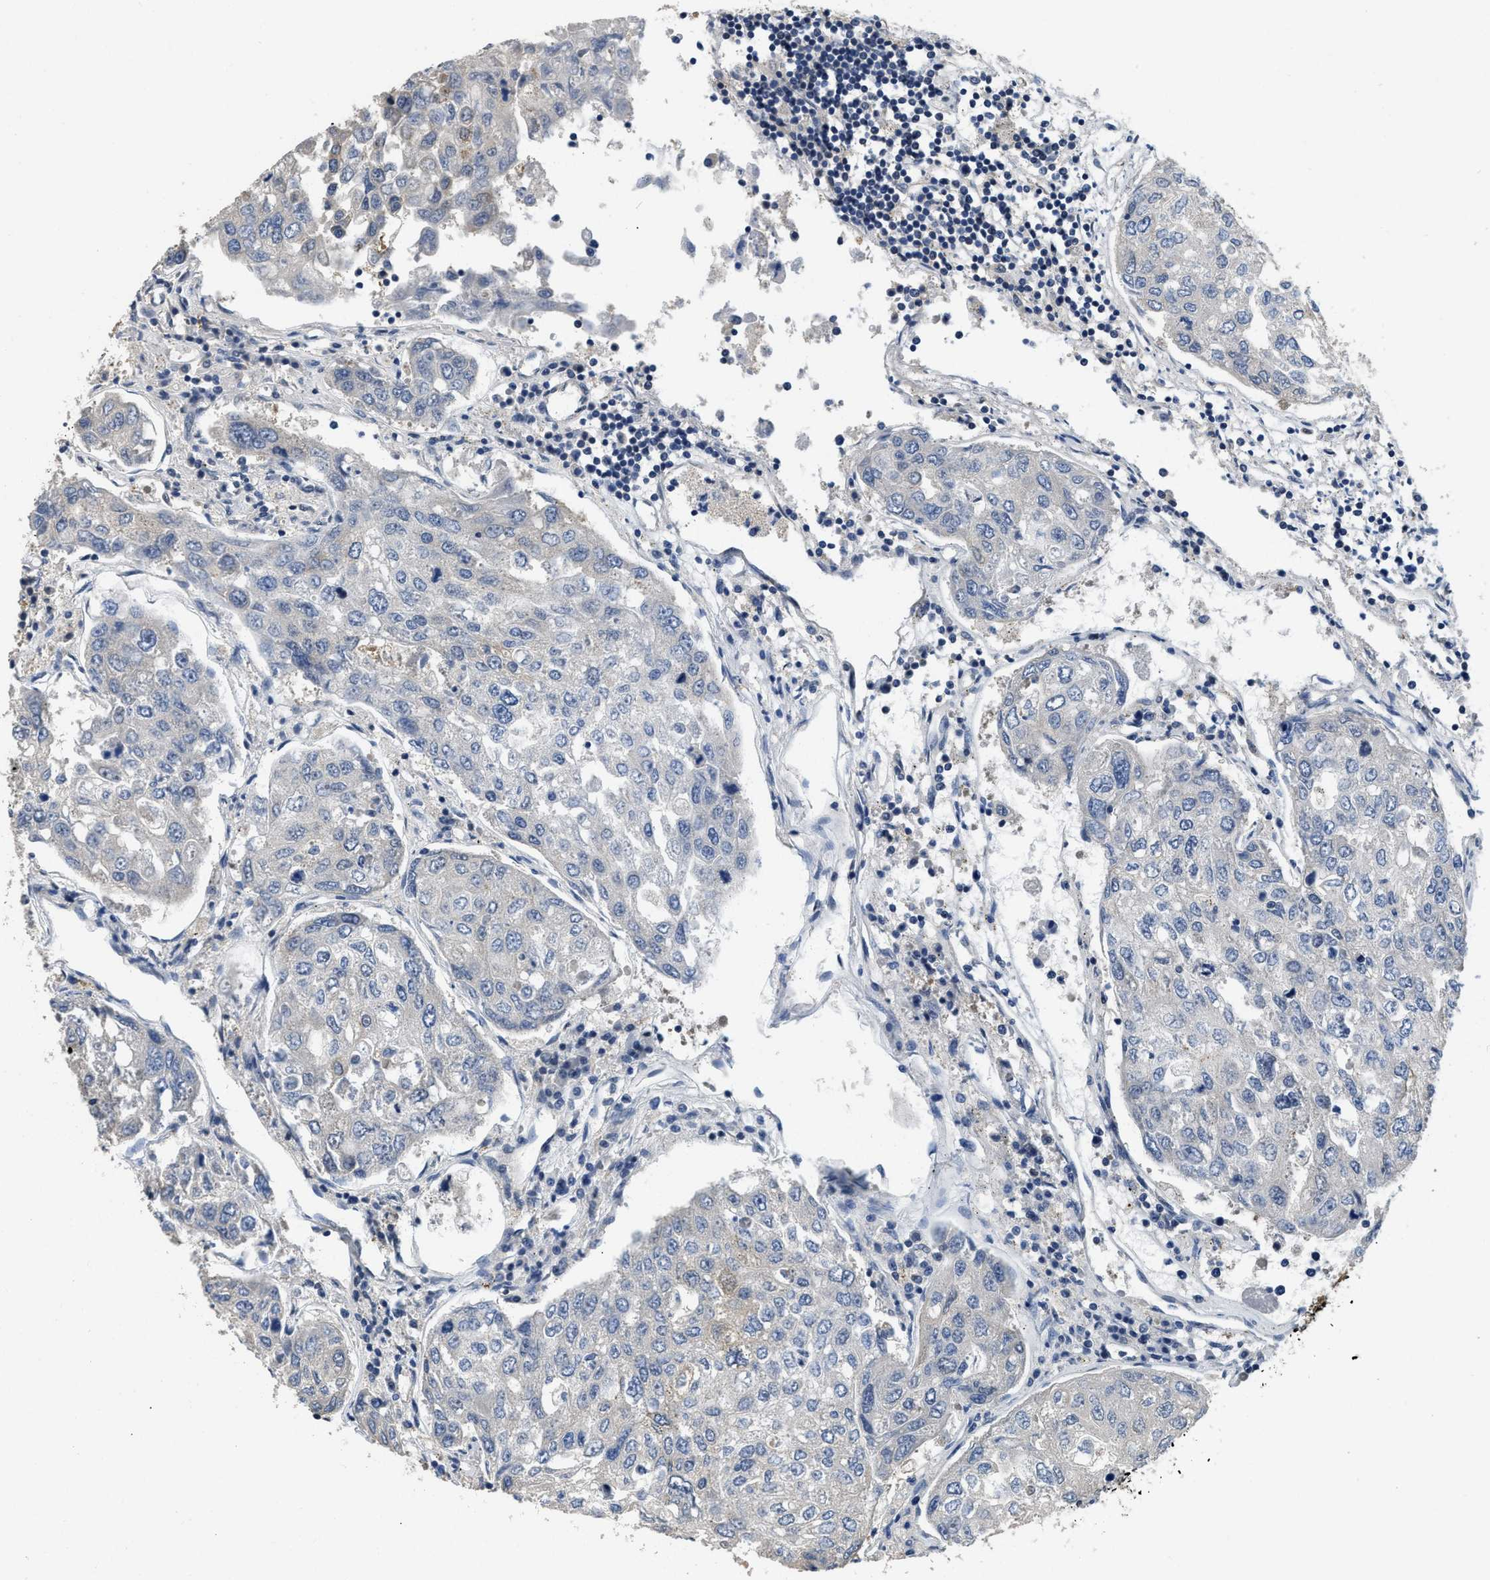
{"staining": {"intensity": "negative", "quantity": "none", "location": "none"}, "tissue": "urothelial cancer", "cell_type": "Tumor cells", "image_type": "cancer", "snomed": [{"axis": "morphology", "description": "Urothelial carcinoma, High grade"}, {"axis": "topography", "description": "Lymph node"}, {"axis": "topography", "description": "Urinary bladder"}], "caption": "IHC micrograph of human high-grade urothelial carcinoma stained for a protein (brown), which shows no positivity in tumor cells.", "gene": "TES", "patient": {"sex": "male", "age": 51}}